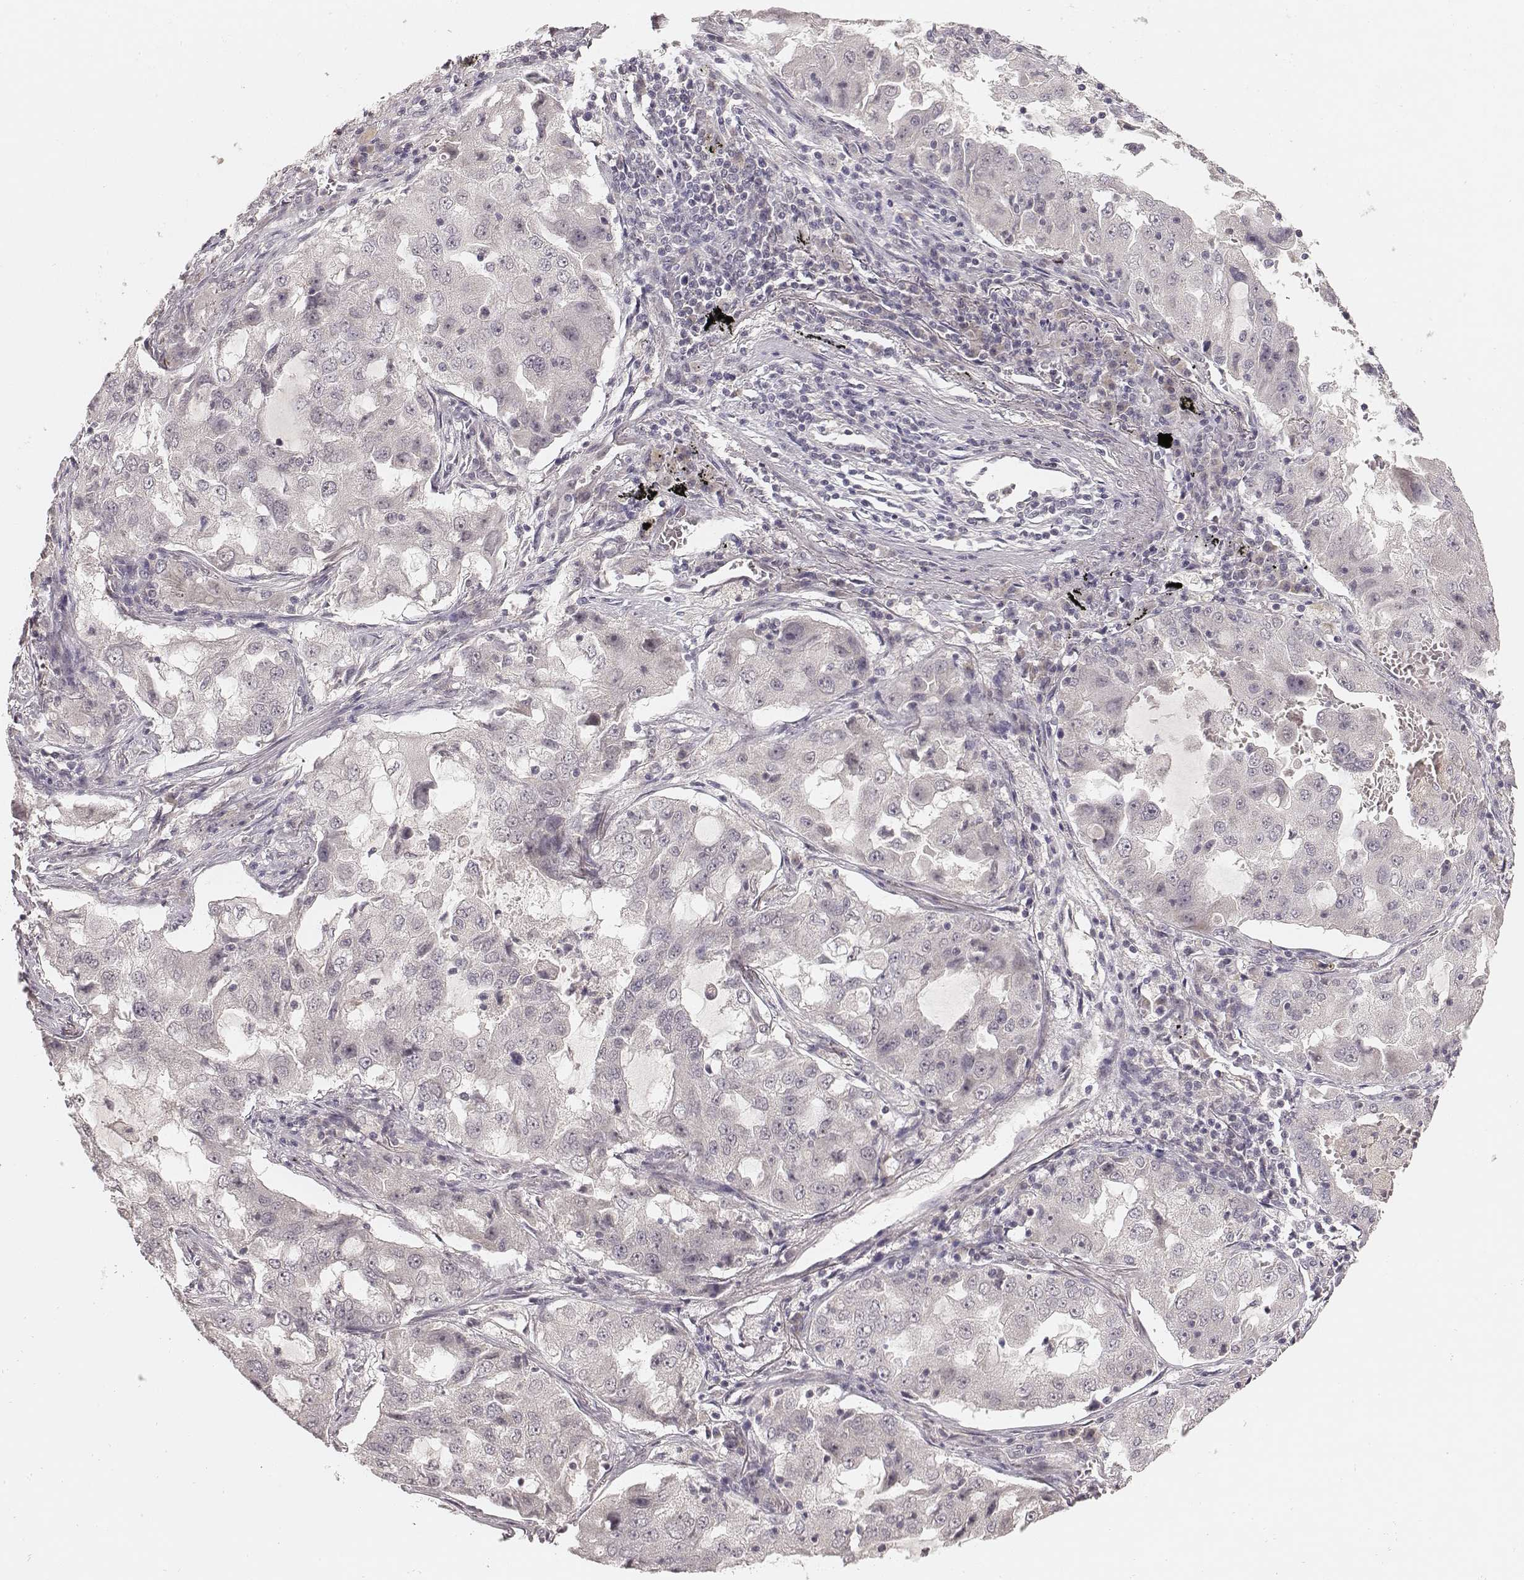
{"staining": {"intensity": "negative", "quantity": "none", "location": "none"}, "tissue": "lung cancer", "cell_type": "Tumor cells", "image_type": "cancer", "snomed": [{"axis": "morphology", "description": "Adenocarcinoma, NOS"}, {"axis": "topography", "description": "Lung"}], "caption": "Immunohistochemical staining of human adenocarcinoma (lung) displays no significant positivity in tumor cells.", "gene": "LY6K", "patient": {"sex": "female", "age": 61}}